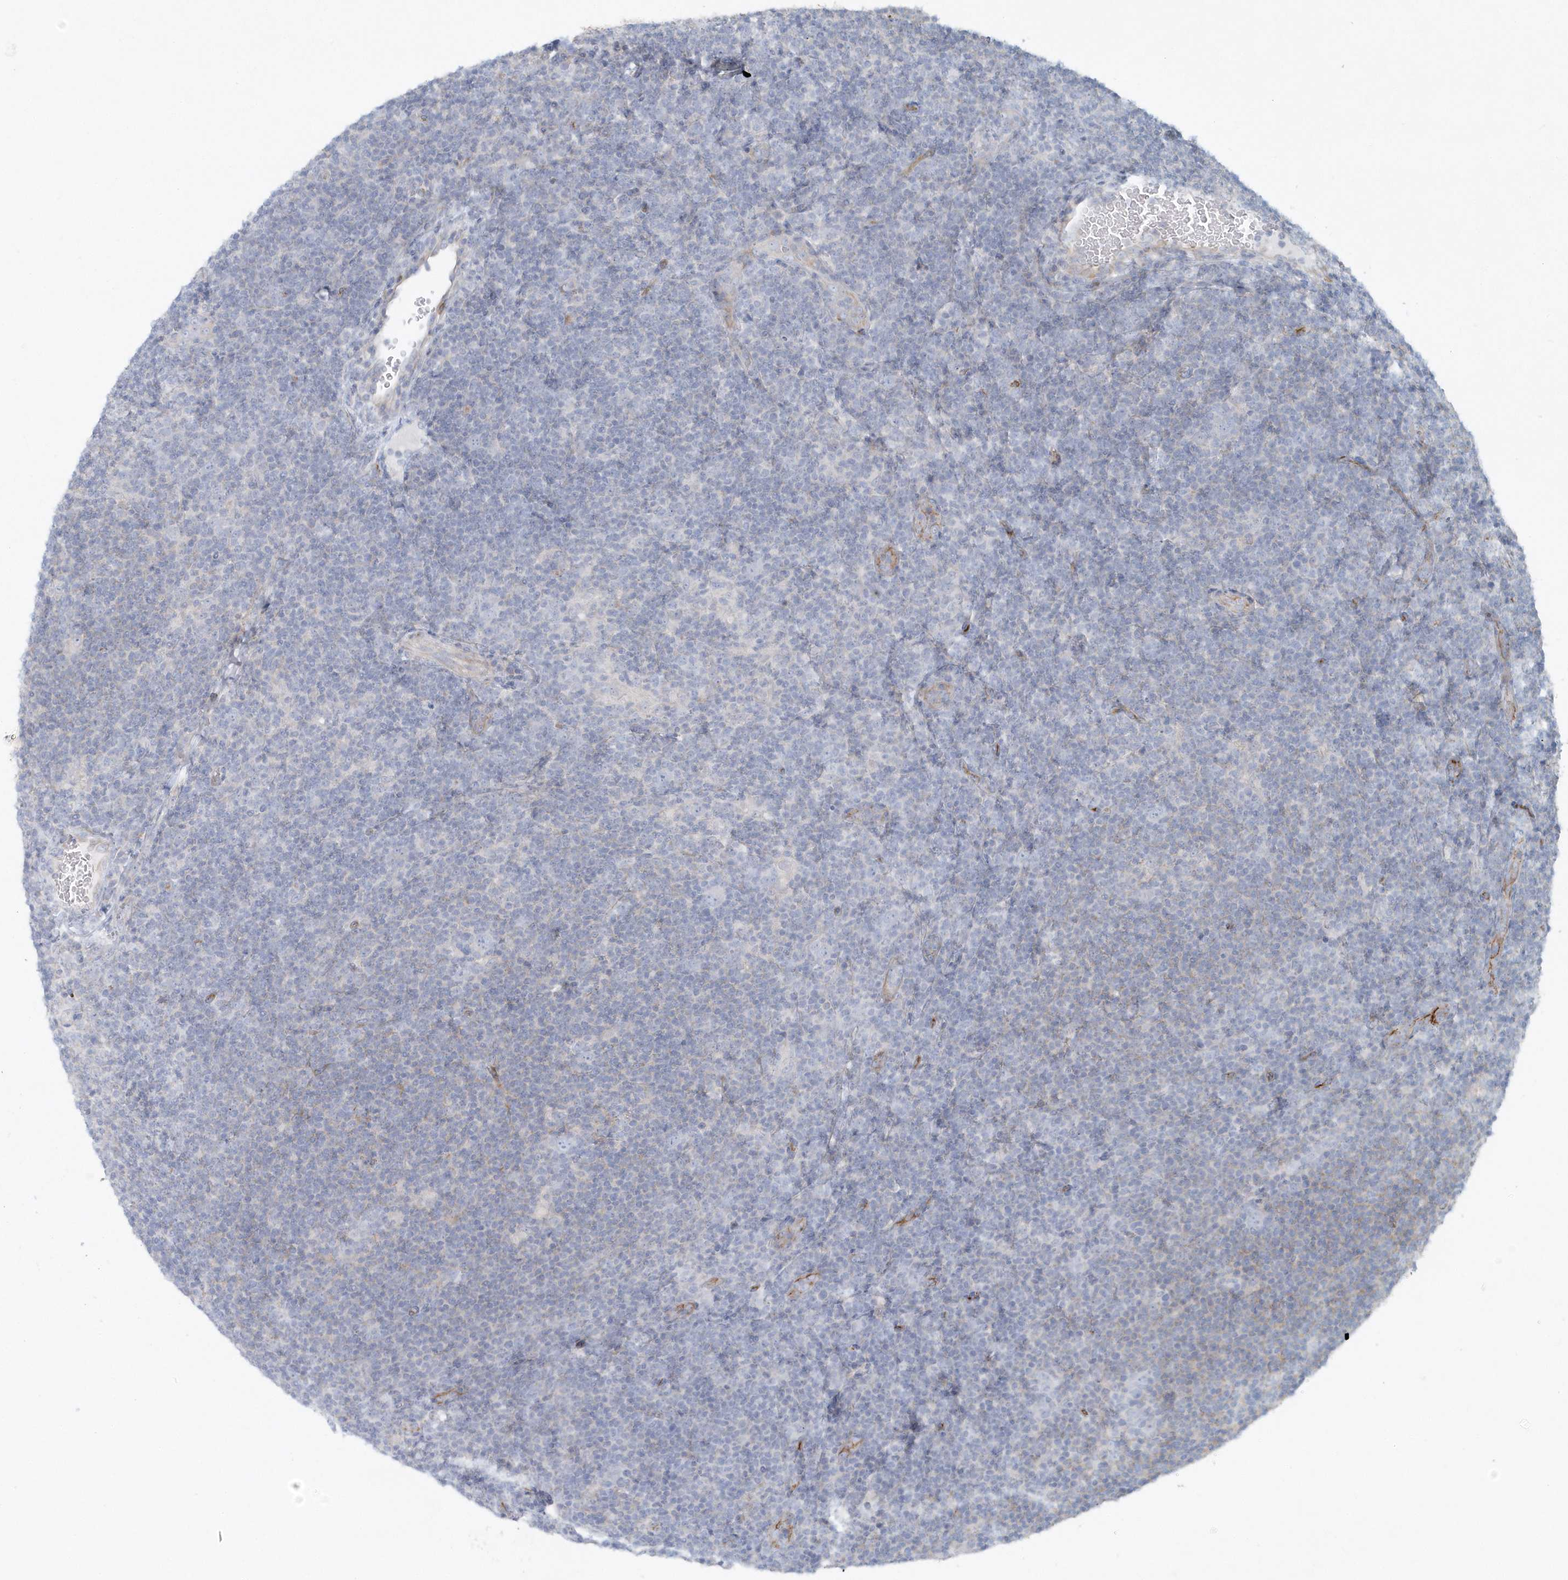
{"staining": {"intensity": "negative", "quantity": "none", "location": "none"}, "tissue": "lymphoma", "cell_type": "Tumor cells", "image_type": "cancer", "snomed": [{"axis": "morphology", "description": "Hodgkin's disease, NOS"}, {"axis": "topography", "description": "Lymph node"}], "caption": "A photomicrograph of lymphoma stained for a protein shows no brown staining in tumor cells.", "gene": "DNAH1", "patient": {"sex": "female", "age": 57}}